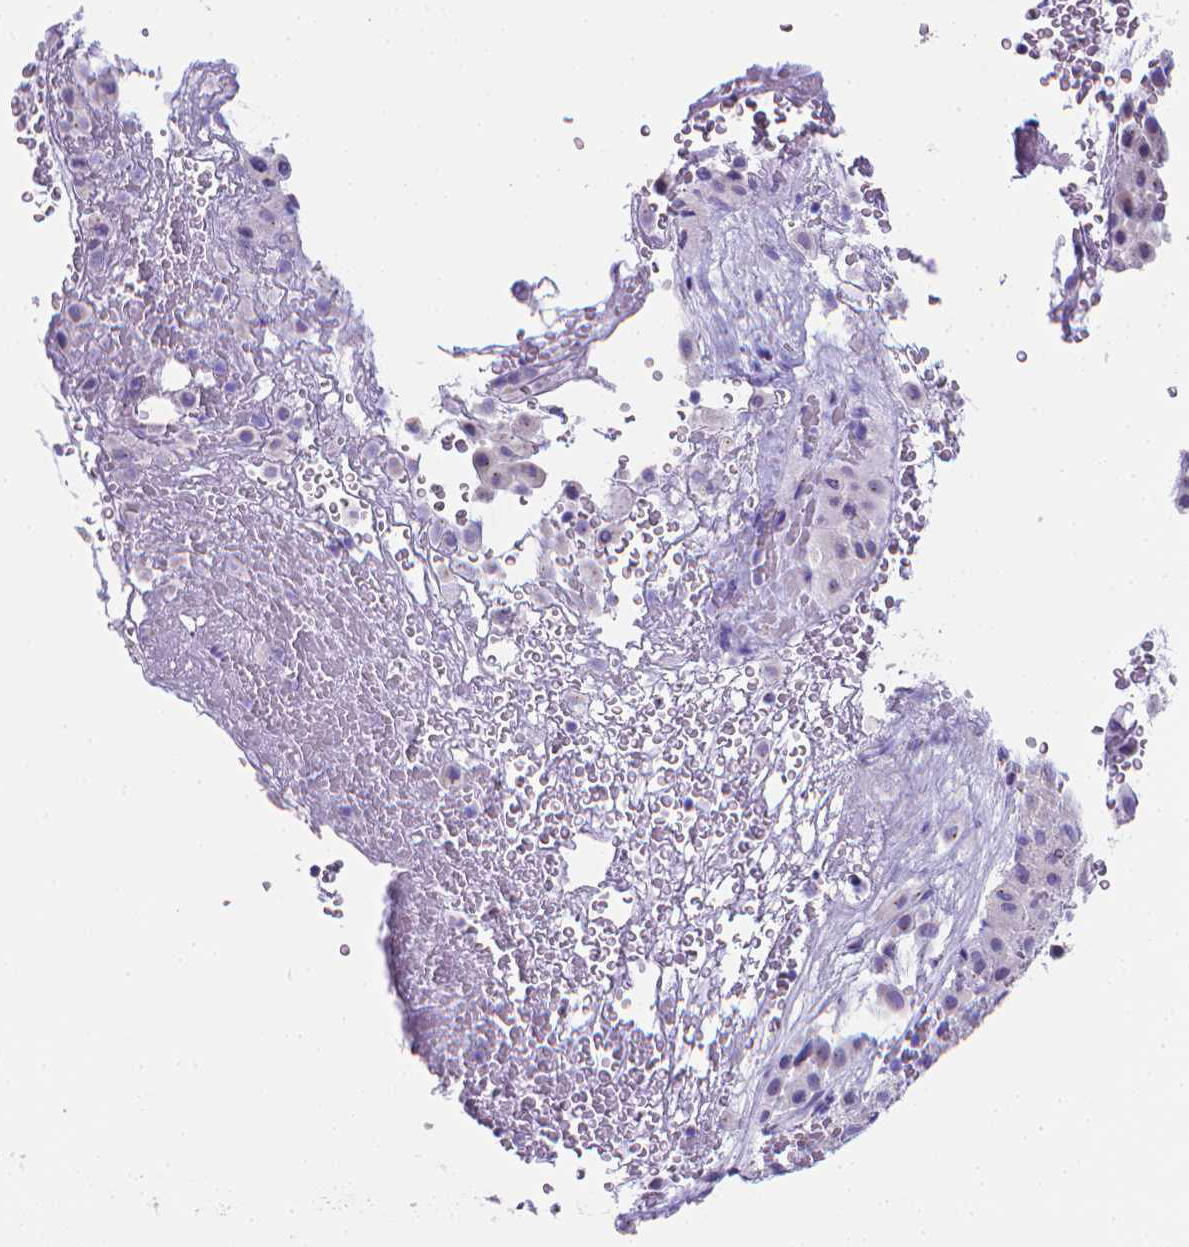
{"staining": {"intensity": "negative", "quantity": "none", "location": "none"}, "tissue": "melanoma", "cell_type": "Tumor cells", "image_type": "cancer", "snomed": [{"axis": "morphology", "description": "Malignant melanoma, Metastatic site"}, {"axis": "topography", "description": "Smooth muscle"}], "caption": "The immunohistochemistry image has no significant expression in tumor cells of melanoma tissue.", "gene": "LRRC73", "patient": {"sex": "male", "age": 41}}